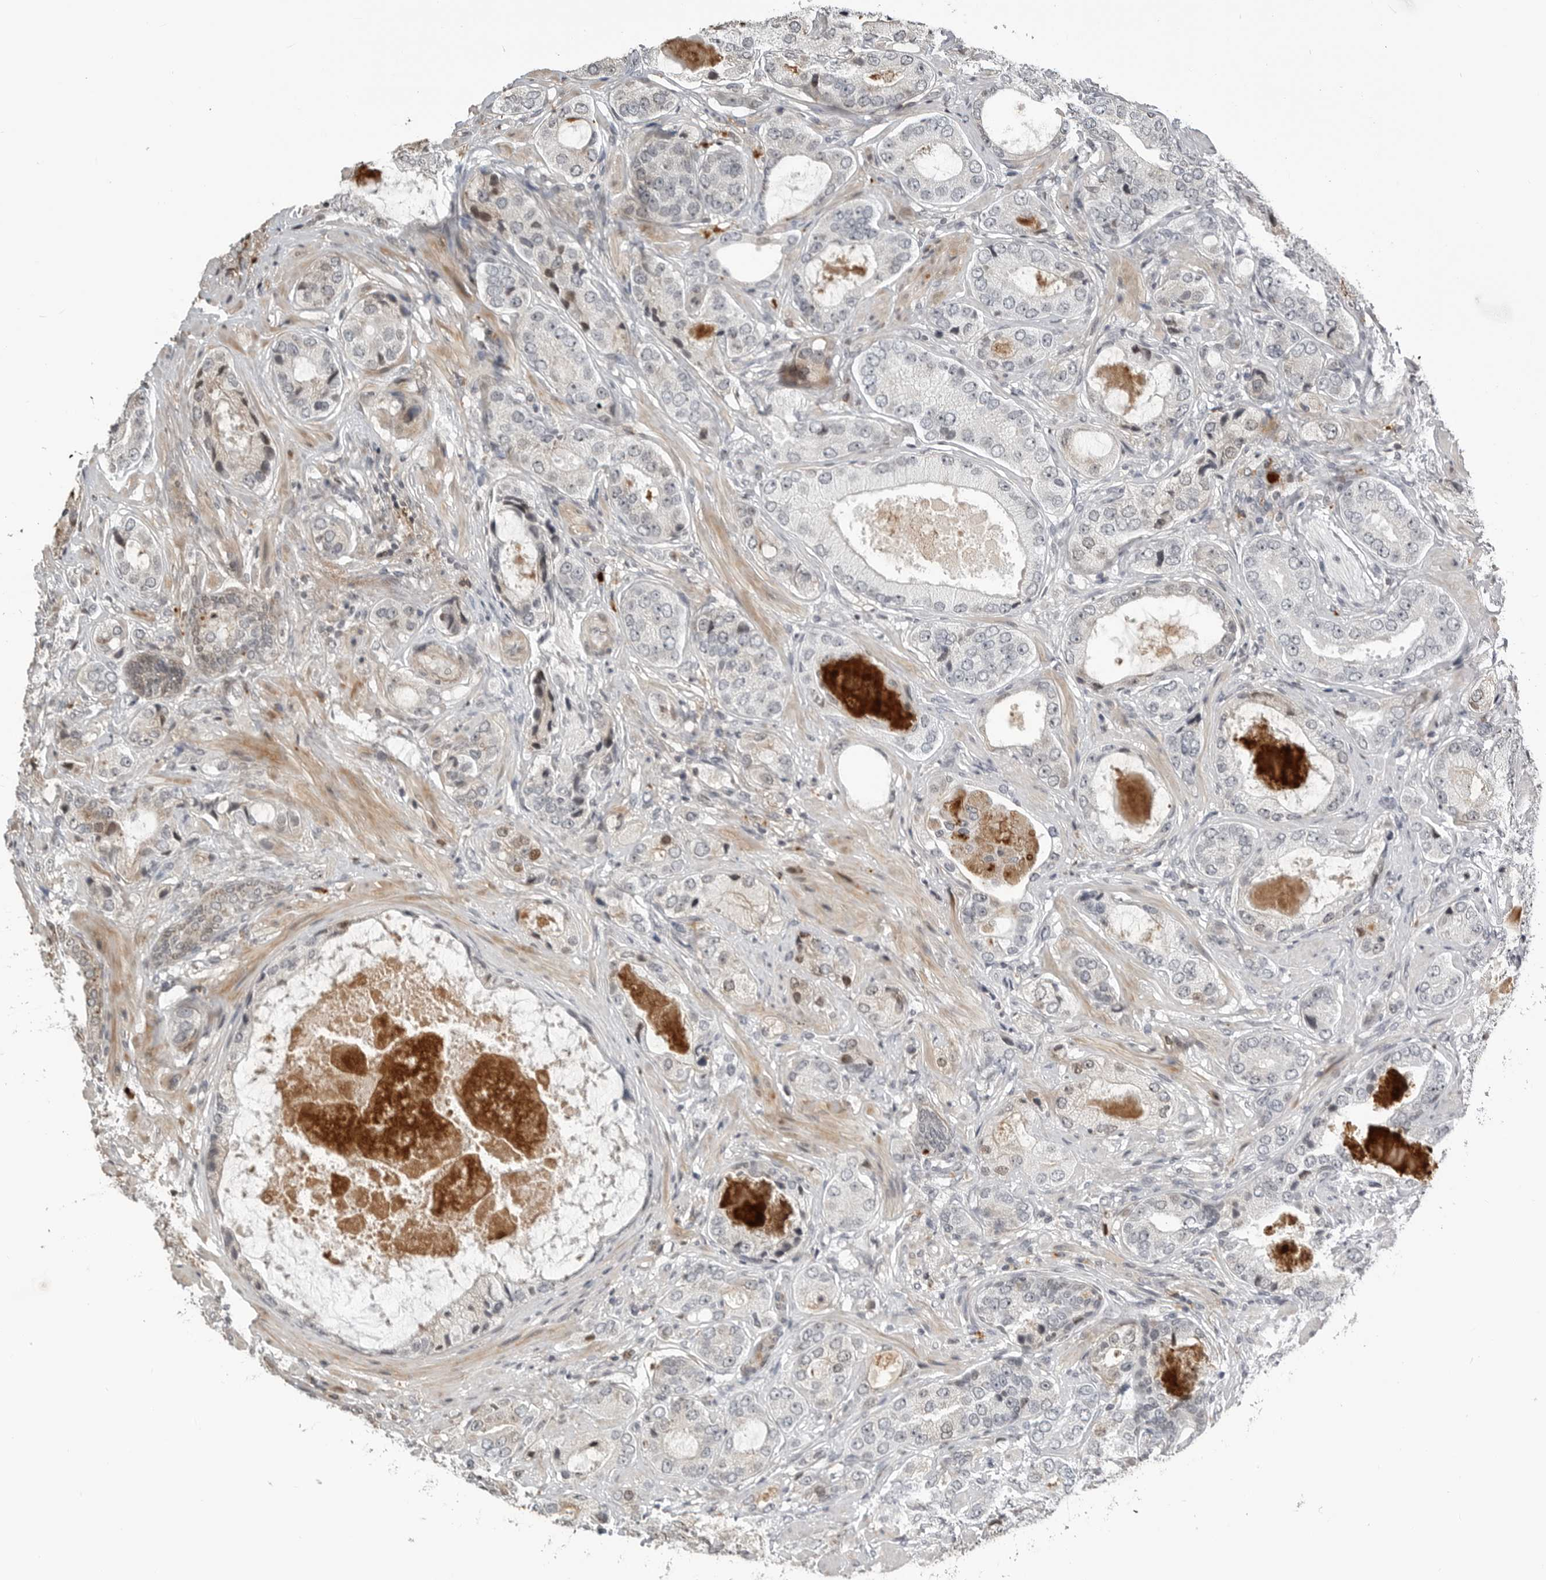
{"staining": {"intensity": "negative", "quantity": "none", "location": "none"}, "tissue": "prostate cancer", "cell_type": "Tumor cells", "image_type": "cancer", "snomed": [{"axis": "morphology", "description": "Normal tissue, NOS"}, {"axis": "morphology", "description": "Adenocarcinoma, High grade"}, {"axis": "topography", "description": "Prostate"}, {"axis": "topography", "description": "Peripheral nerve tissue"}], "caption": "Human prostate cancer stained for a protein using immunohistochemistry (IHC) shows no positivity in tumor cells.", "gene": "CXCR5", "patient": {"sex": "male", "age": 59}}